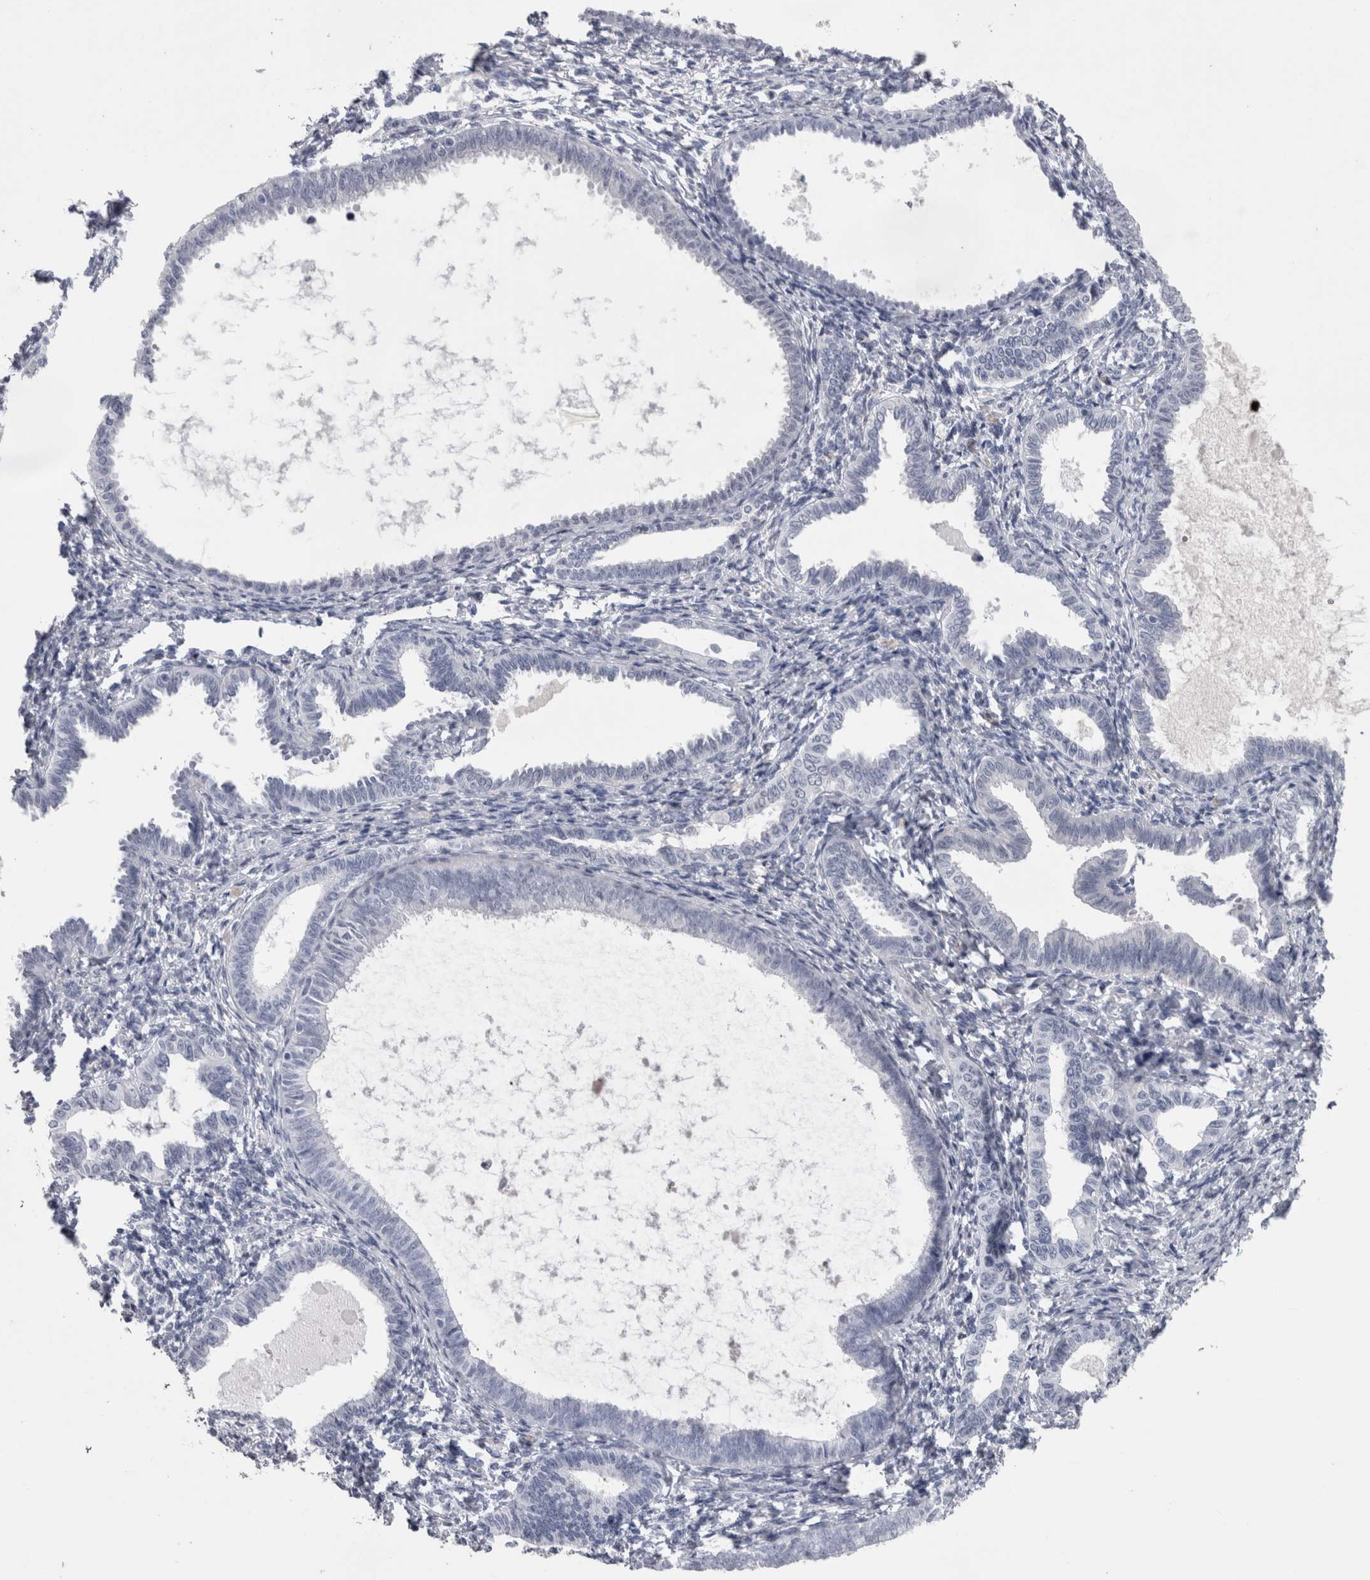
{"staining": {"intensity": "negative", "quantity": "none", "location": "none"}, "tissue": "endometrium", "cell_type": "Cells in endometrial stroma", "image_type": "normal", "snomed": [{"axis": "morphology", "description": "Normal tissue, NOS"}, {"axis": "topography", "description": "Endometrium"}], "caption": "A high-resolution image shows immunohistochemistry (IHC) staining of normal endometrium, which reveals no significant staining in cells in endometrial stroma.", "gene": "PAX5", "patient": {"sex": "female", "age": 77}}